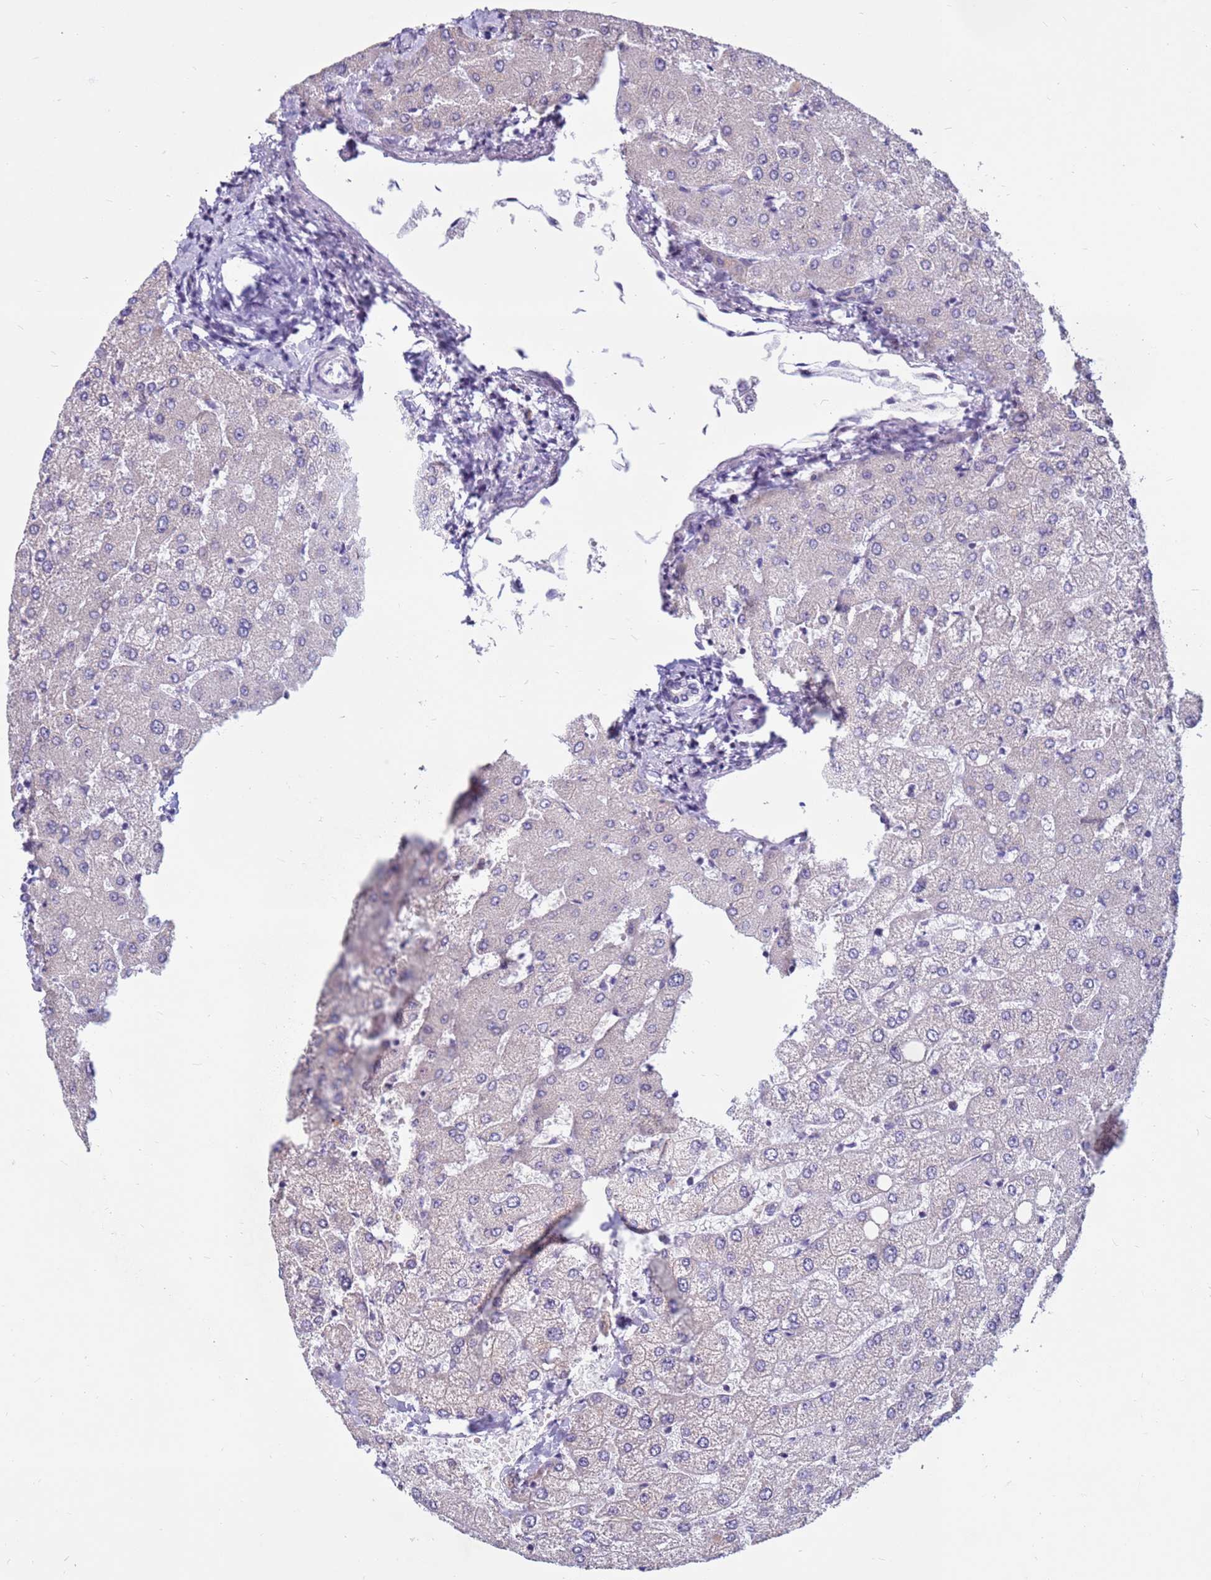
{"staining": {"intensity": "negative", "quantity": "none", "location": "none"}, "tissue": "liver", "cell_type": "Cholangiocytes", "image_type": "normal", "snomed": [{"axis": "morphology", "description": "Normal tissue, NOS"}, {"axis": "topography", "description": "Liver"}], "caption": "Immunohistochemistry (IHC) micrograph of benign human liver stained for a protein (brown), which exhibits no staining in cholangiocytes. (DAB (3,3'-diaminobenzidine) immunohistochemistry visualized using brightfield microscopy, high magnification).", "gene": "CDK2AP2", "patient": {"sex": "female", "age": 54}}